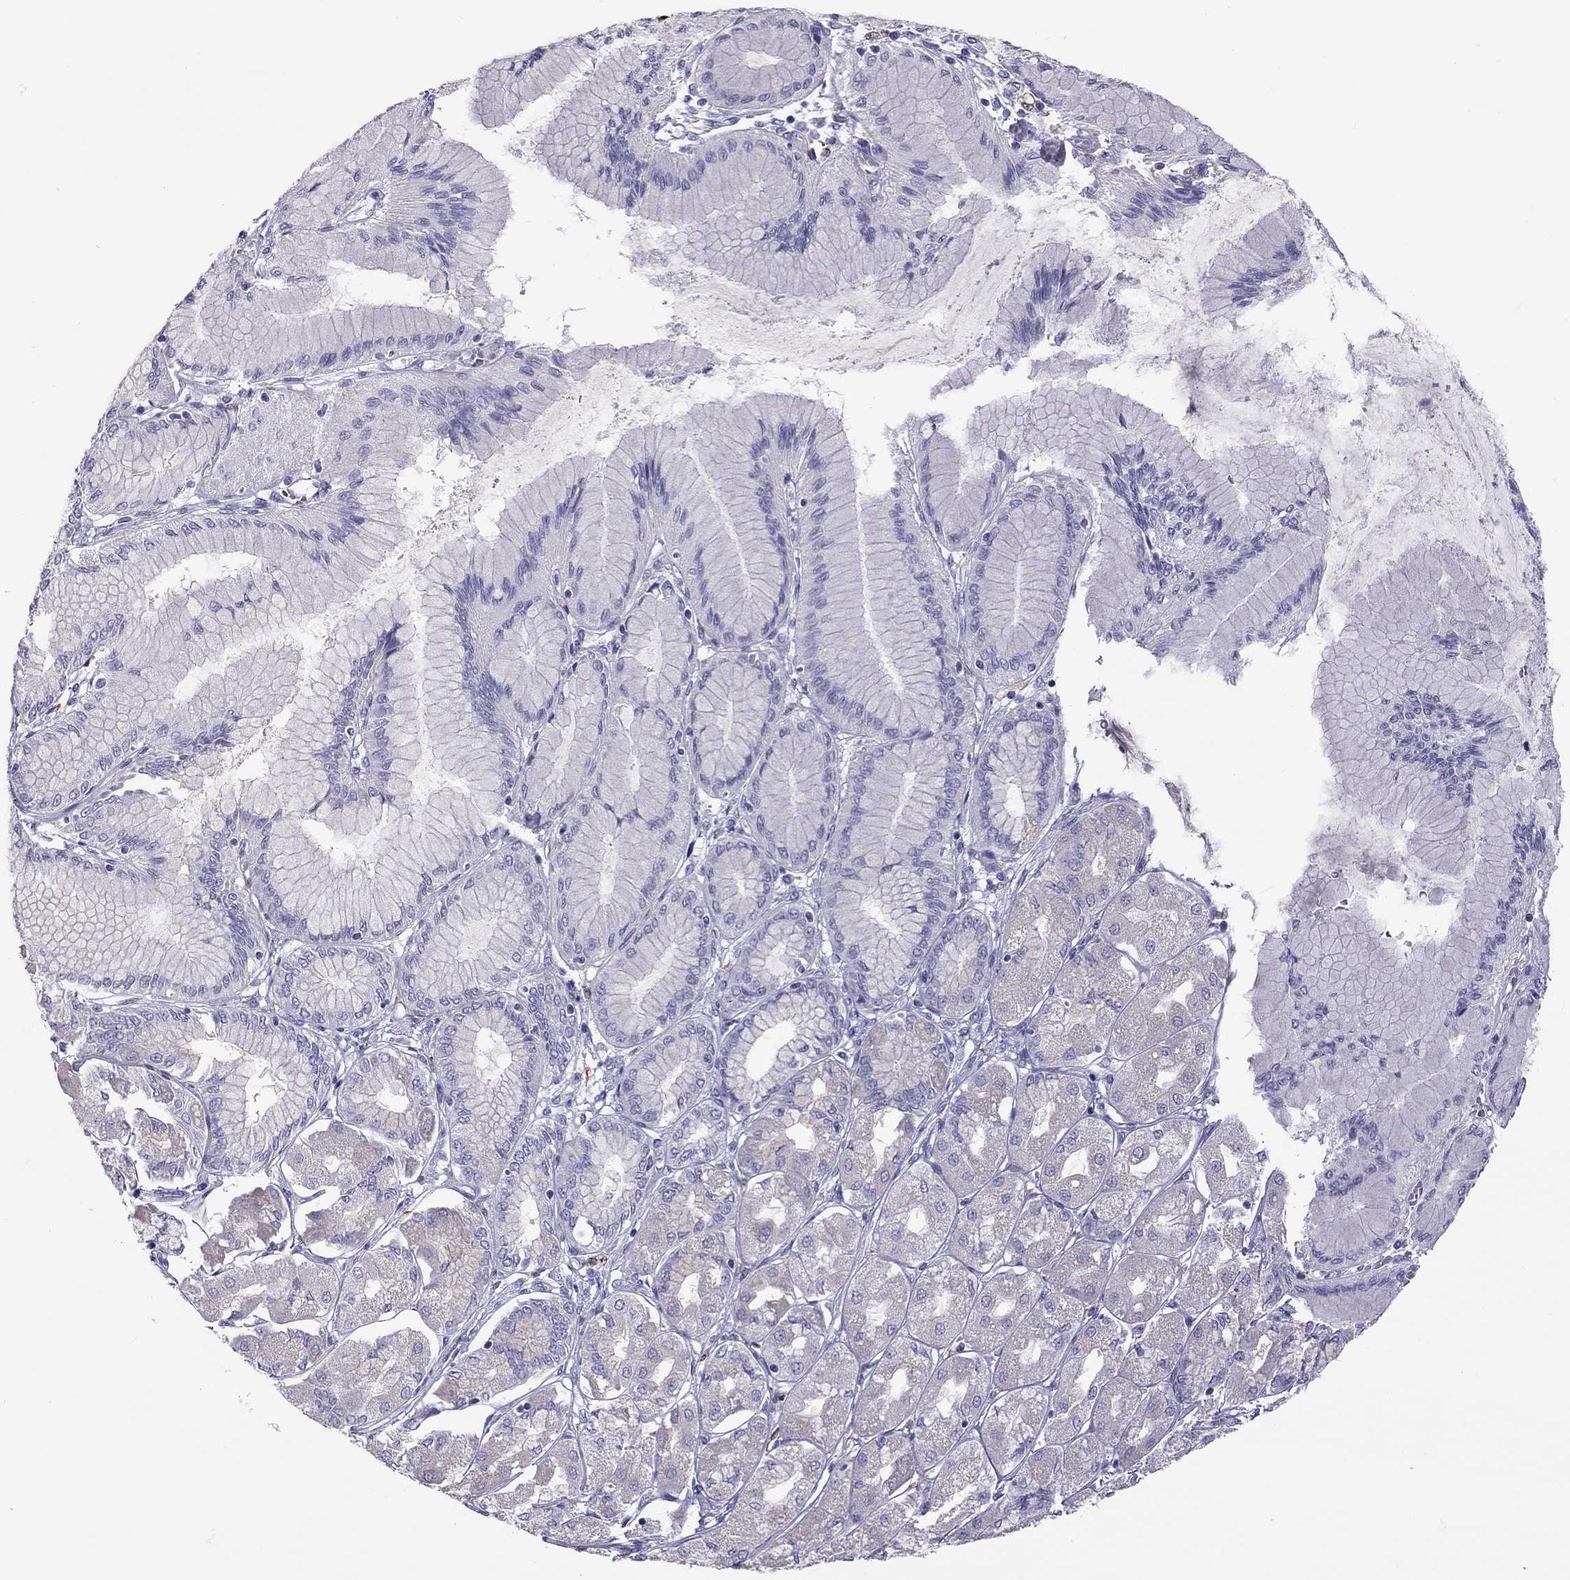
{"staining": {"intensity": "weak", "quantity": "<25%", "location": "cytoplasmic/membranous"}, "tissue": "stomach cancer", "cell_type": "Tumor cells", "image_type": "cancer", "snomed": [{"axis": "morphology", "description": "Normal tissue, NOS"}, {"axis": "morphology", "description": "Adenocarcinoma, NOS"}, {"axis": "morphology", "description": "Adenocarcinoma, High grade"}, {"axis": "topography", "description": "Stomach, upper"}, {"axis": "topography", "description": "Stomach"}], "caption": "There is no significant positivity in tumor cells of stomach adenocarcinoma (high-grade). (DAB immunohistochemistry, high magnification).", "gene": "PPP1R3A", "patient": {"sex": "female", "age": 65}}